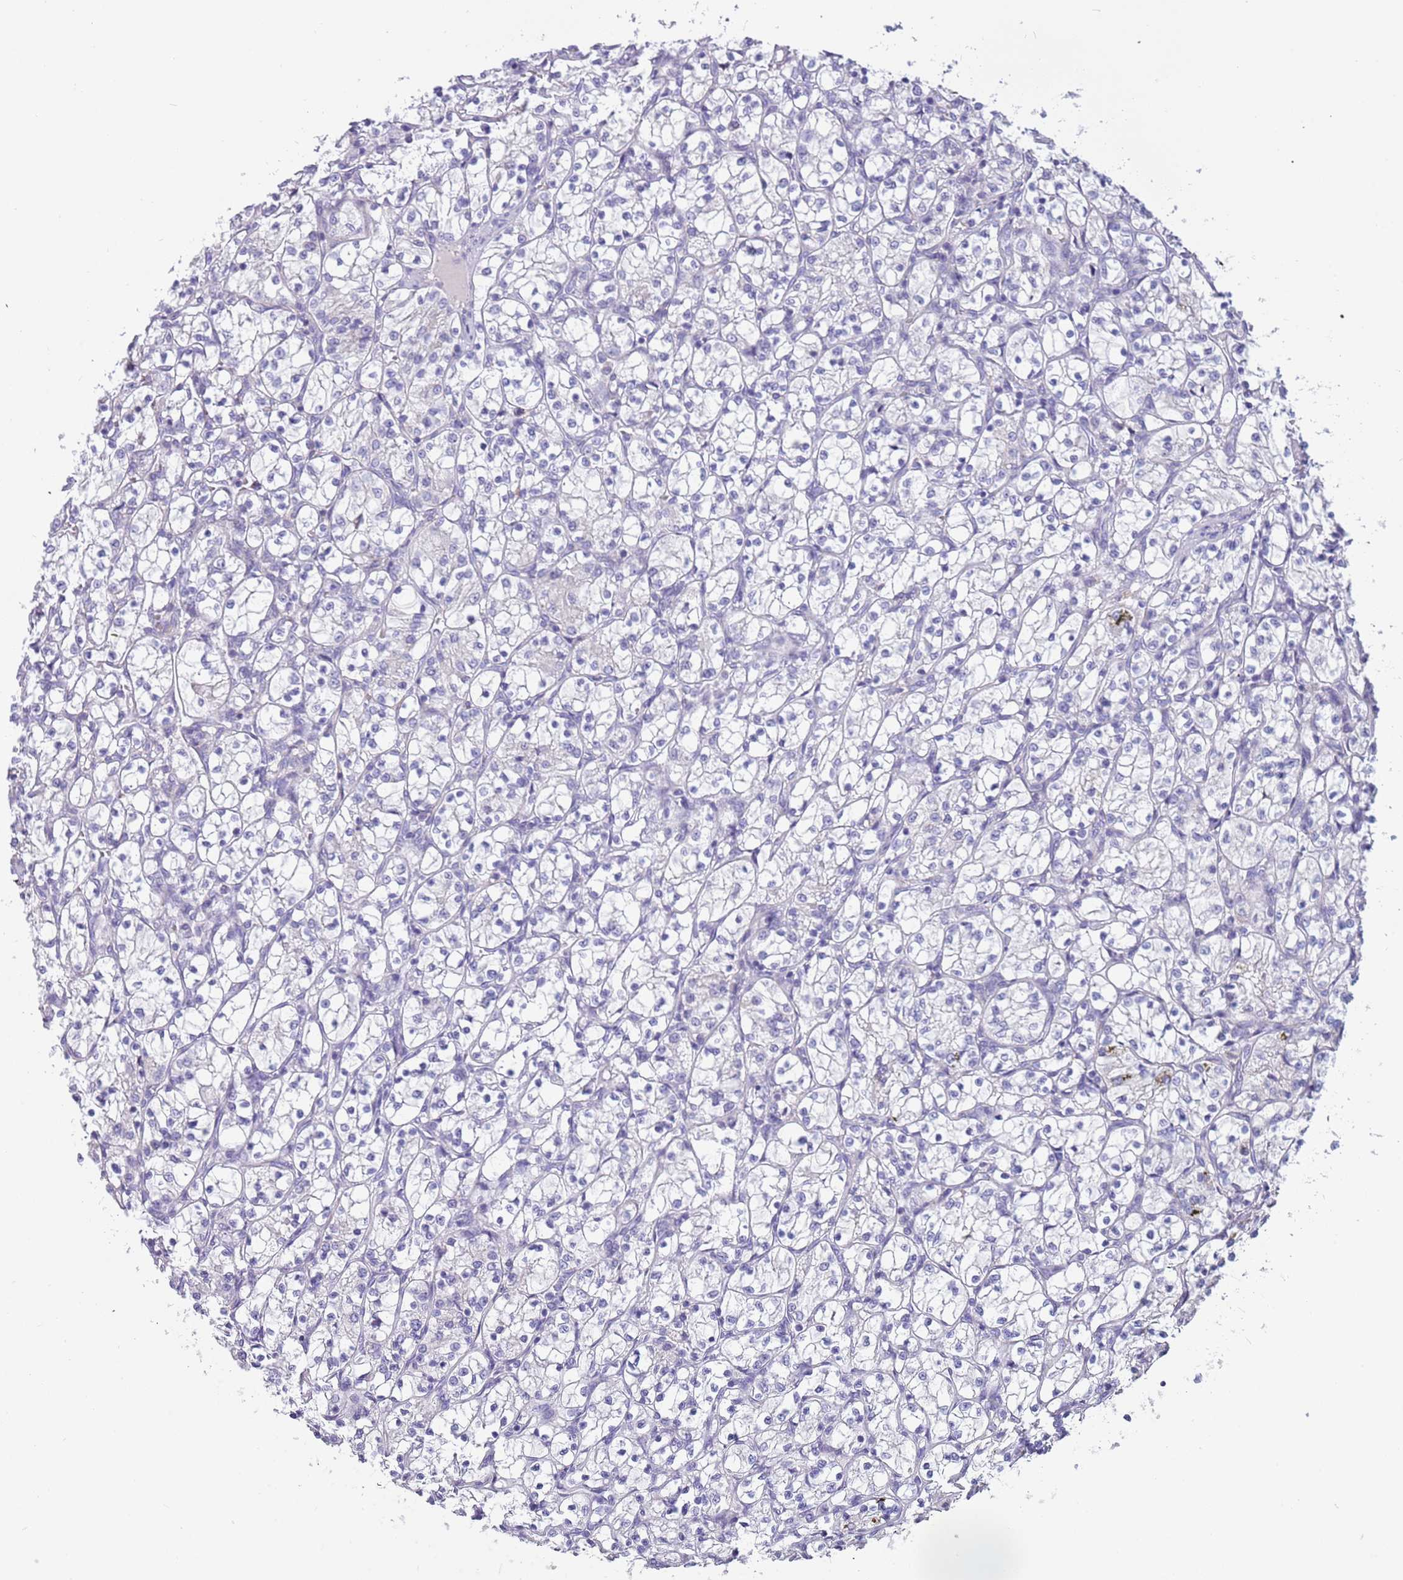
{"staining": {"intensity": "negative", "quantity": "none", "location": "none"}, "tissue": "renal cancer", "cell_type": "Tumor cells", "image_type": "cancer", "snomed": [{"axis": "morphology", "description": "Adenocarcinoma, NOS"}, {"axis": "topography", "description": "Kidney"}], "caption": "Tumor cells show no significant staining in renal adenocarcinoma.", "gene": "RHCG", "patient": {"sex": "female", "age": 69}}